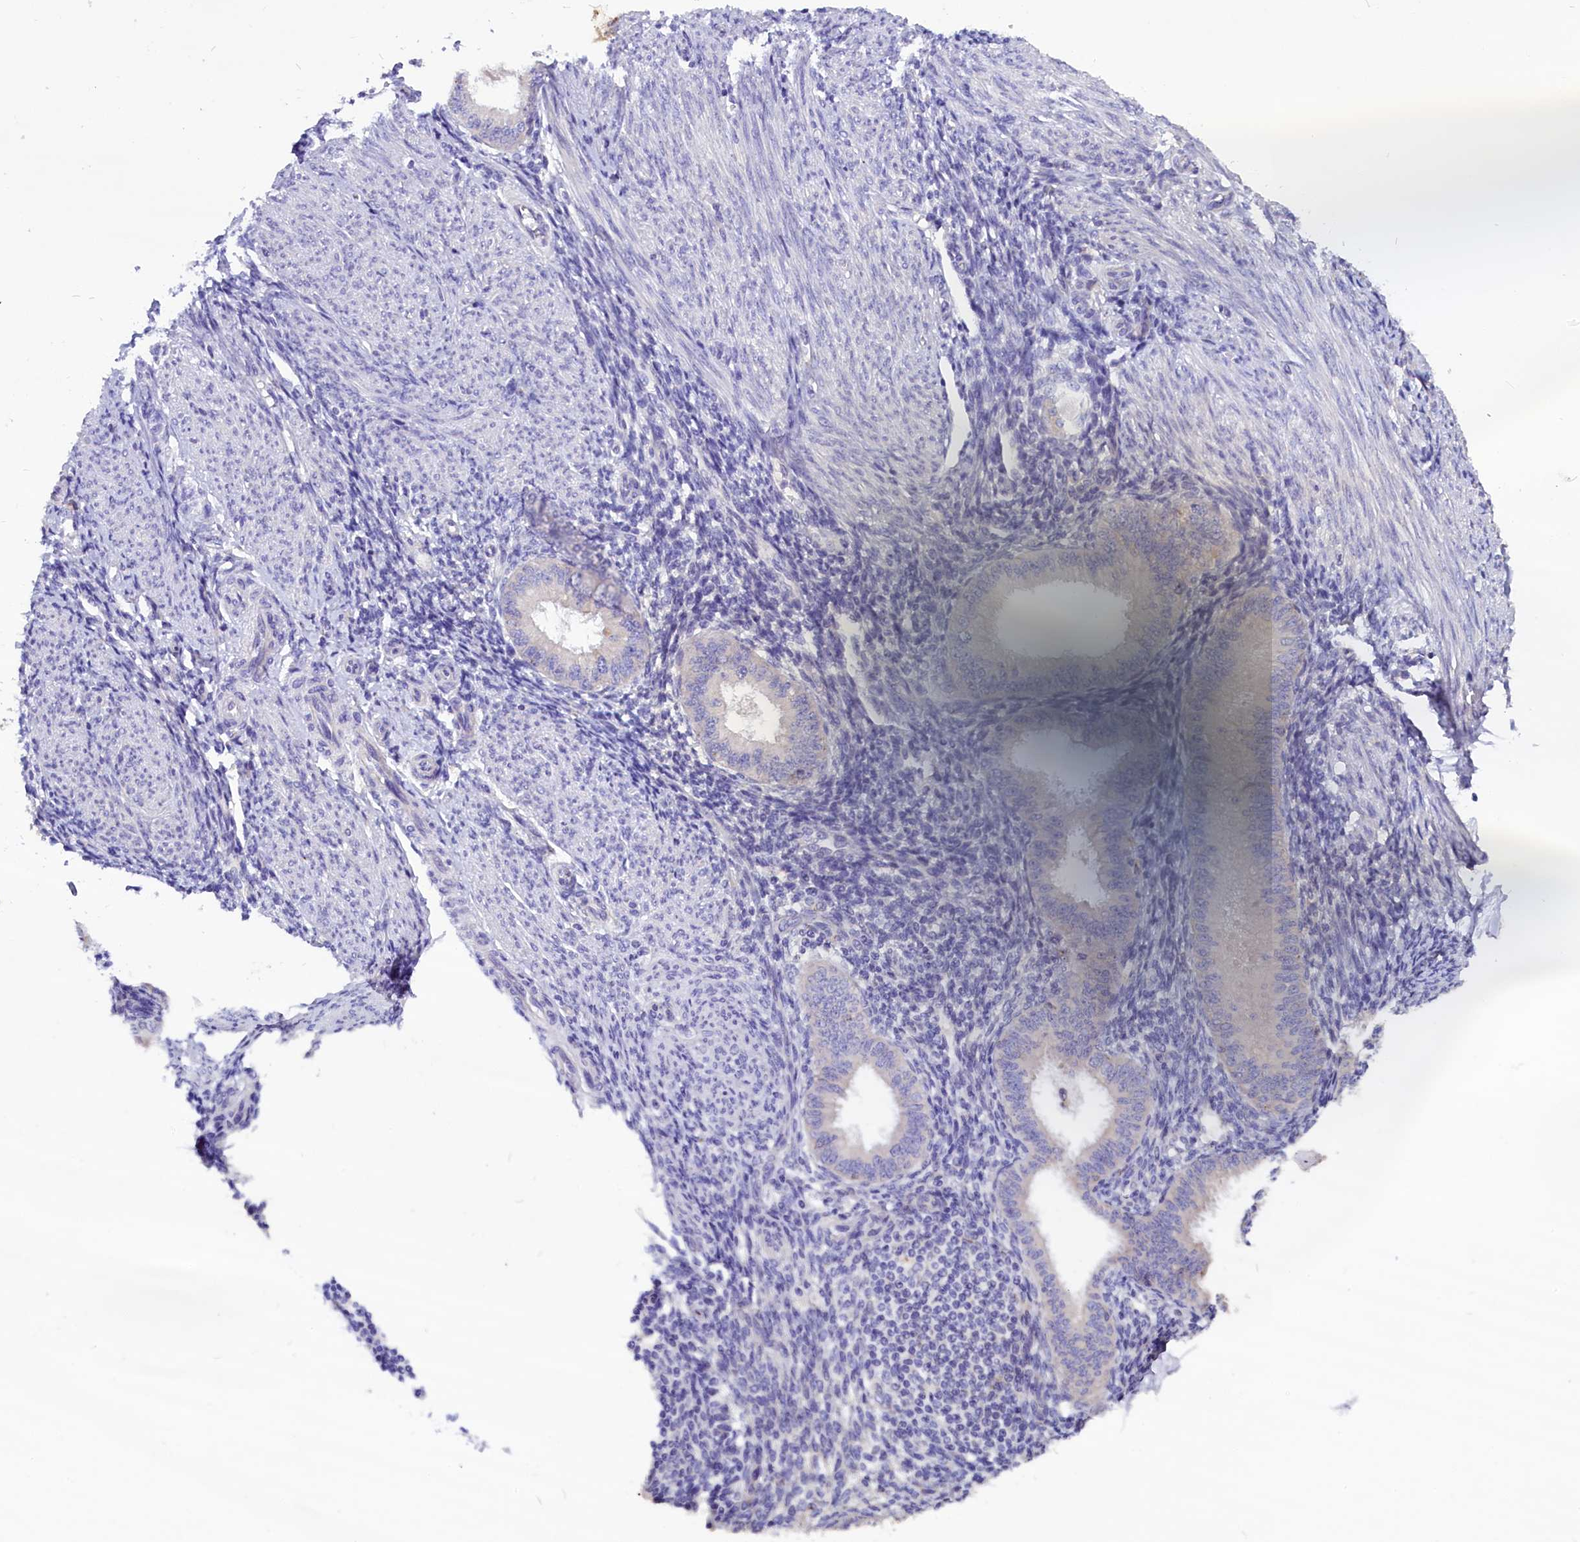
{"staining": {"intensity": "negative", "quantity": "none", "location": "none"}, "tissue": "endometrium", "cell_type": "Cells in endometrial stroma", "image_type": "normal", "snomed": [{"axis": "morphology", "description": "Normal tissue, NOS"}, {"axis": "topography", "description": "Uterus"}, {"axis": "topography", "description": "Endometrium"}], "caption": "Immunohistochemistry (IHC) of benign endometrium shows no expression in cells in endometrial stroma. Brightfield microscopy of immunohistochemistry stained with DAB (brown) and hematoxylin (blue), captured at high magnification.", "gene": "CEP170", "patient": {"sex": "female", "age": 48}}